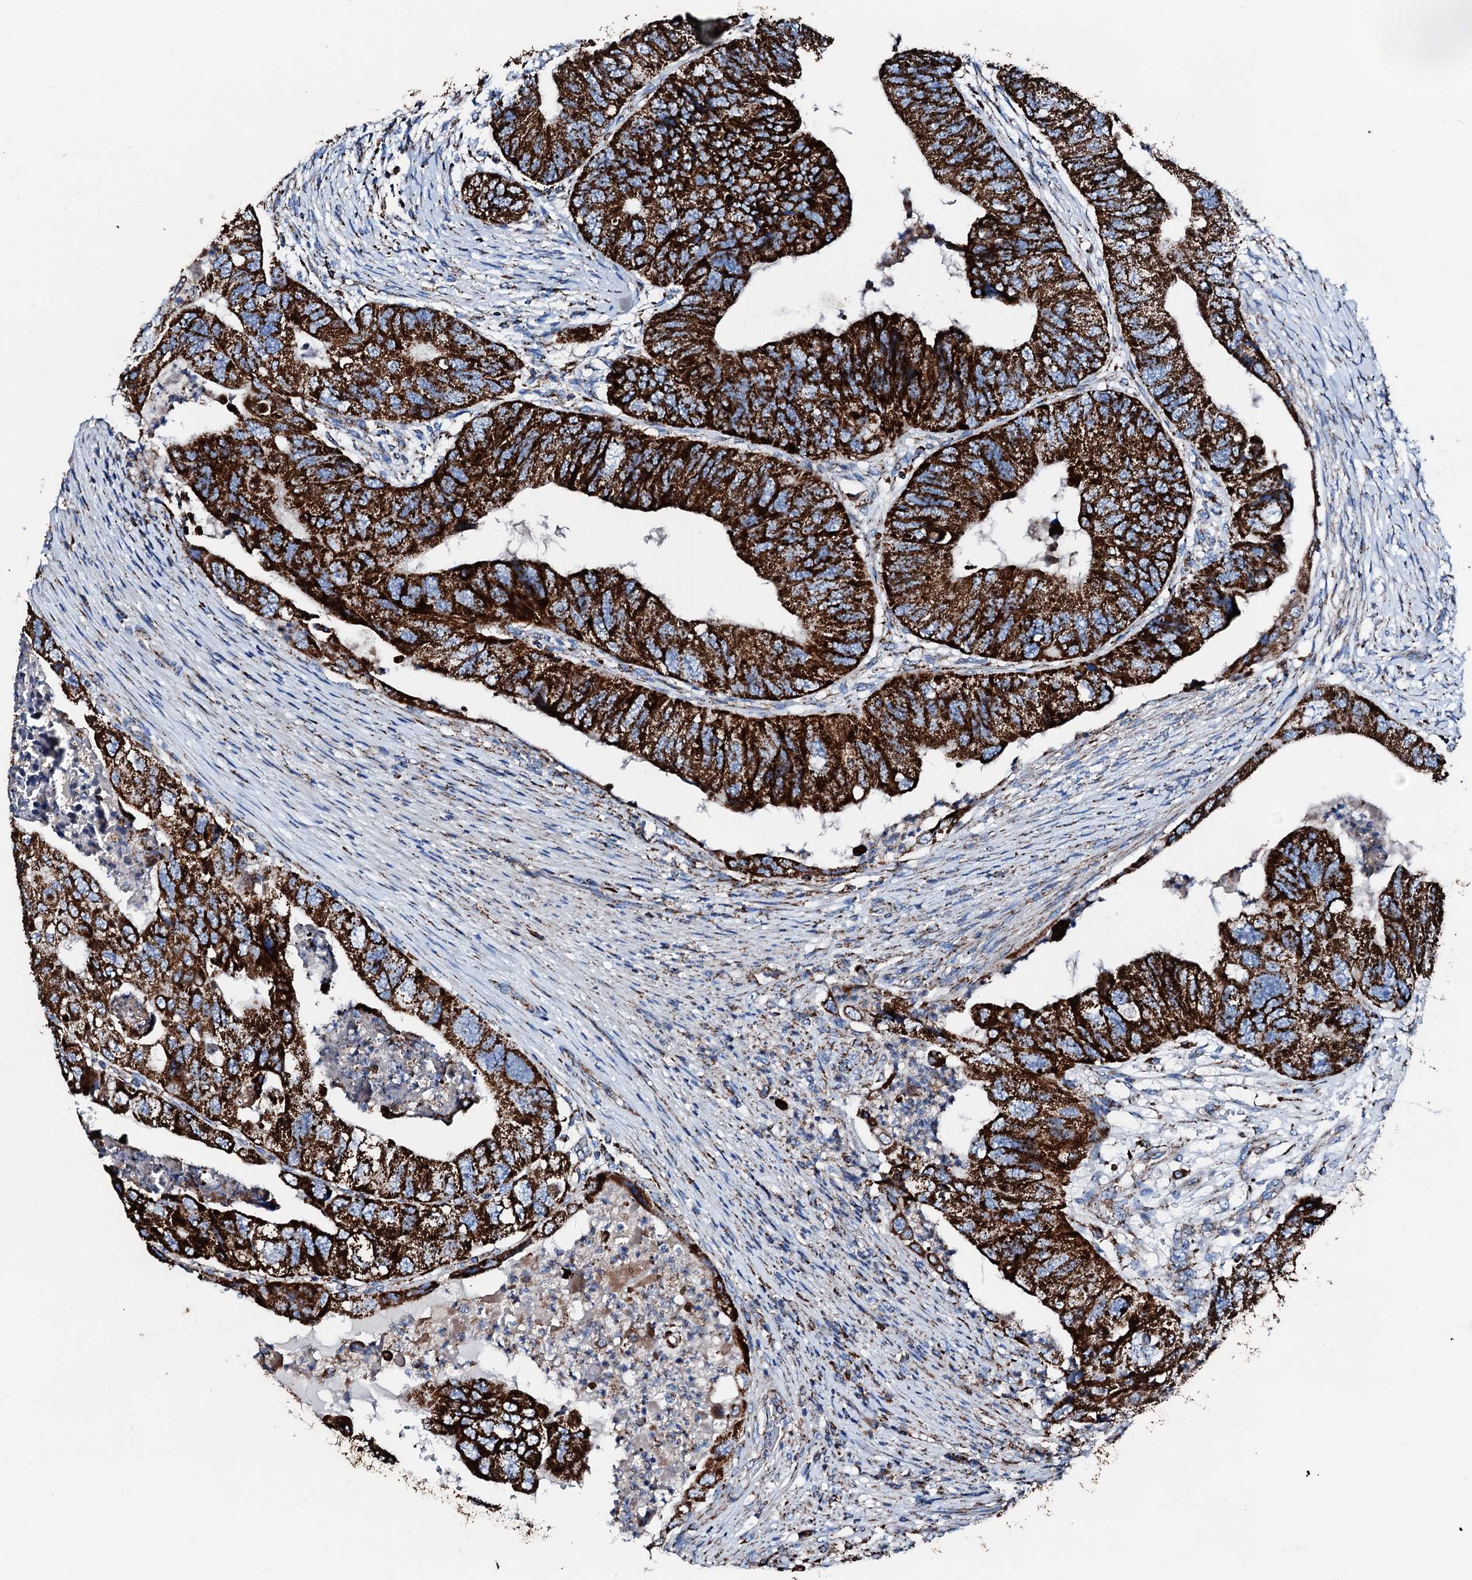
{"staining": {"intensity": "strong", "quantity": ">75%", "location": "cytoplasmic/membranous"}, "tissue": "colorectal cancer", "cell_type": "Tumor cells", "image_type": "cancer", "snomed": [{"axis": "morphology", "description": "Adenocarcinoma, NOS"}, {"axis": "topography", "description": "Rectum"}], "caption": "Immunohistochemical staining of colorectal cancer (adenocarcinoma) shows high levels of strong cytoplasmic/membranous staining in approximately >75% of tumor cells.", "gene": "HADH", "patient": {"sex": "male", "age": 63}}